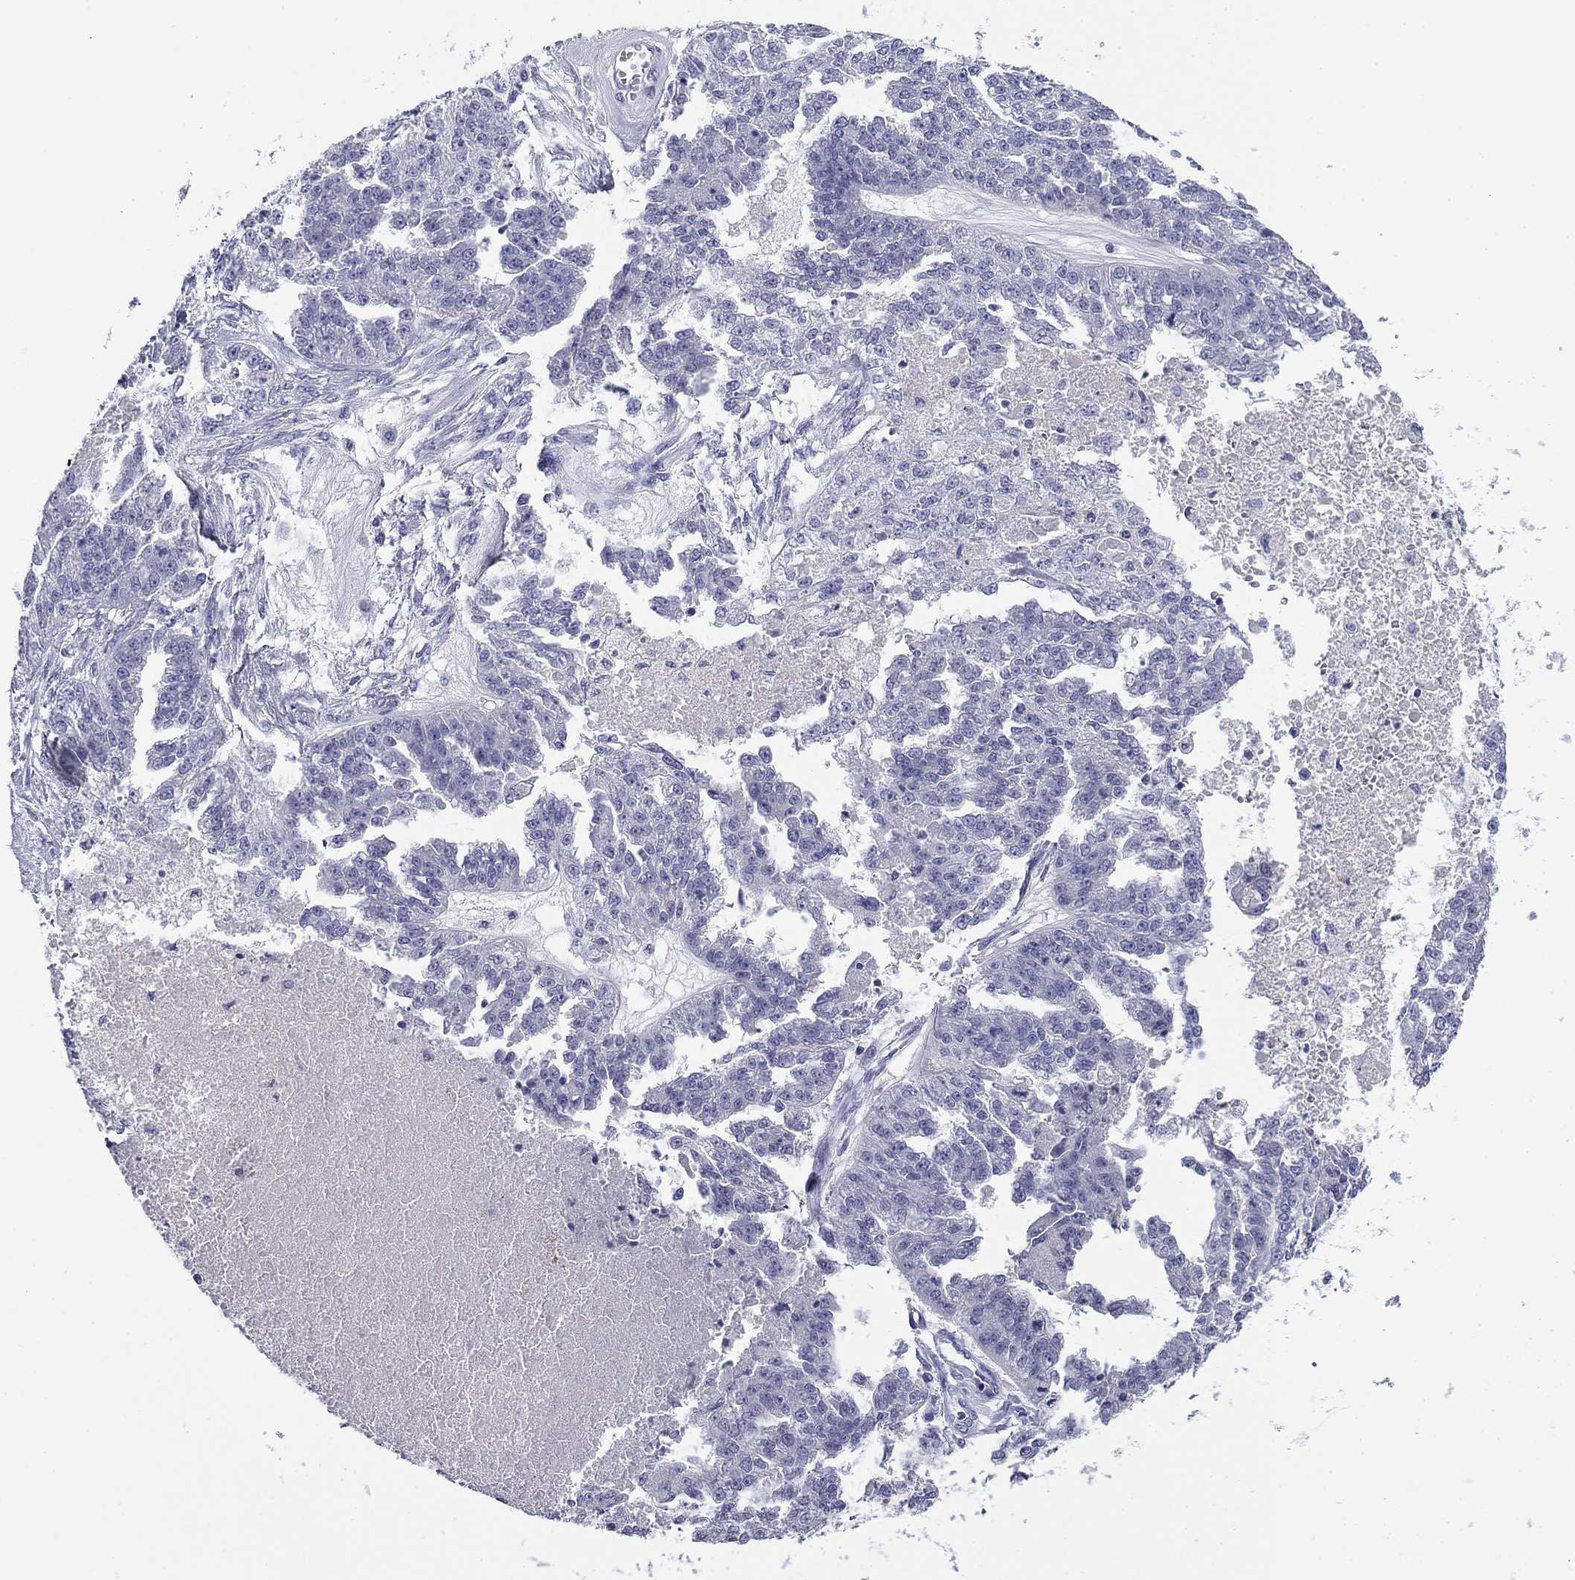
{"staining": {"intensity": "negative", "quantity": "none", "location": "none"}, "tissue": "ovarian cancer", "cell_type": "Tumor cells", "image_type": "cancer", "snomed": [{"axis": "morphology", "description": "Cystadenocarcinoma, serous, NOS"}, {"axis": "topography", "description": "Ovary"}], "caption": "This photomicrograph is of ovarian serous cystadenocarcinoma stained with immunohistochemistry to label a protein in brown with the nuclei are counter-stained blue. There is no positivity in tumor cells.", "gene": "ABCC2", "patient": {"sex": "female", "age": 58}}